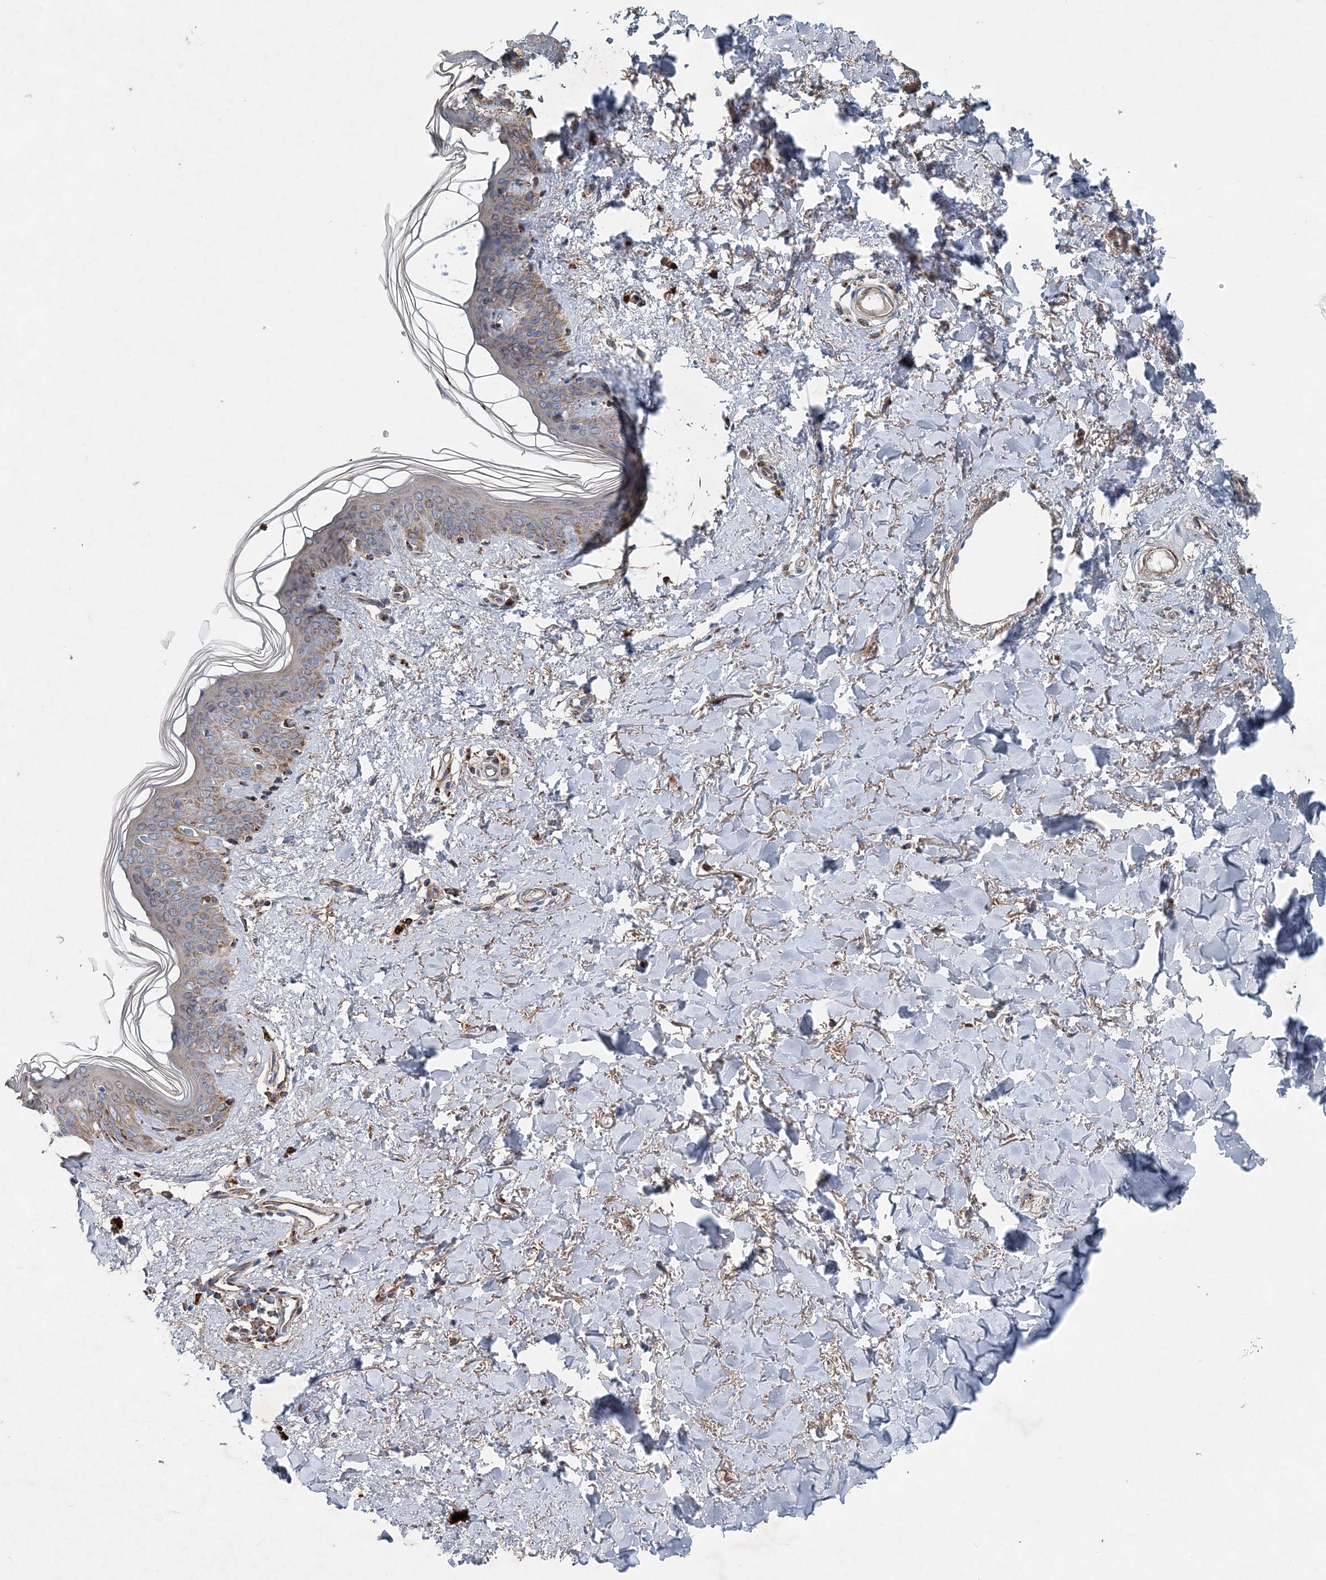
{"staining": {"intensity": "moderate", "quantity": ">75%", "location": "cytoplasmic/membranous"}, "tissue": "skin", "cell_type": "Fibroblasts", "image_type": "normal", "snomed": [{"axis": "morphology", "description": "Normal tissue, NOS"}, {"axis": "topography", "description": "Skin"}], "caption": "Protein expression analysis of normal skin reveals moderate cytoplasmic/membranous expression in about >75% of fibroblasts. The protein is shown in brown color, while the nuclei are stained blue.", "gene": "SPAG16", "patient": {"sex": "female", "age": 46}}